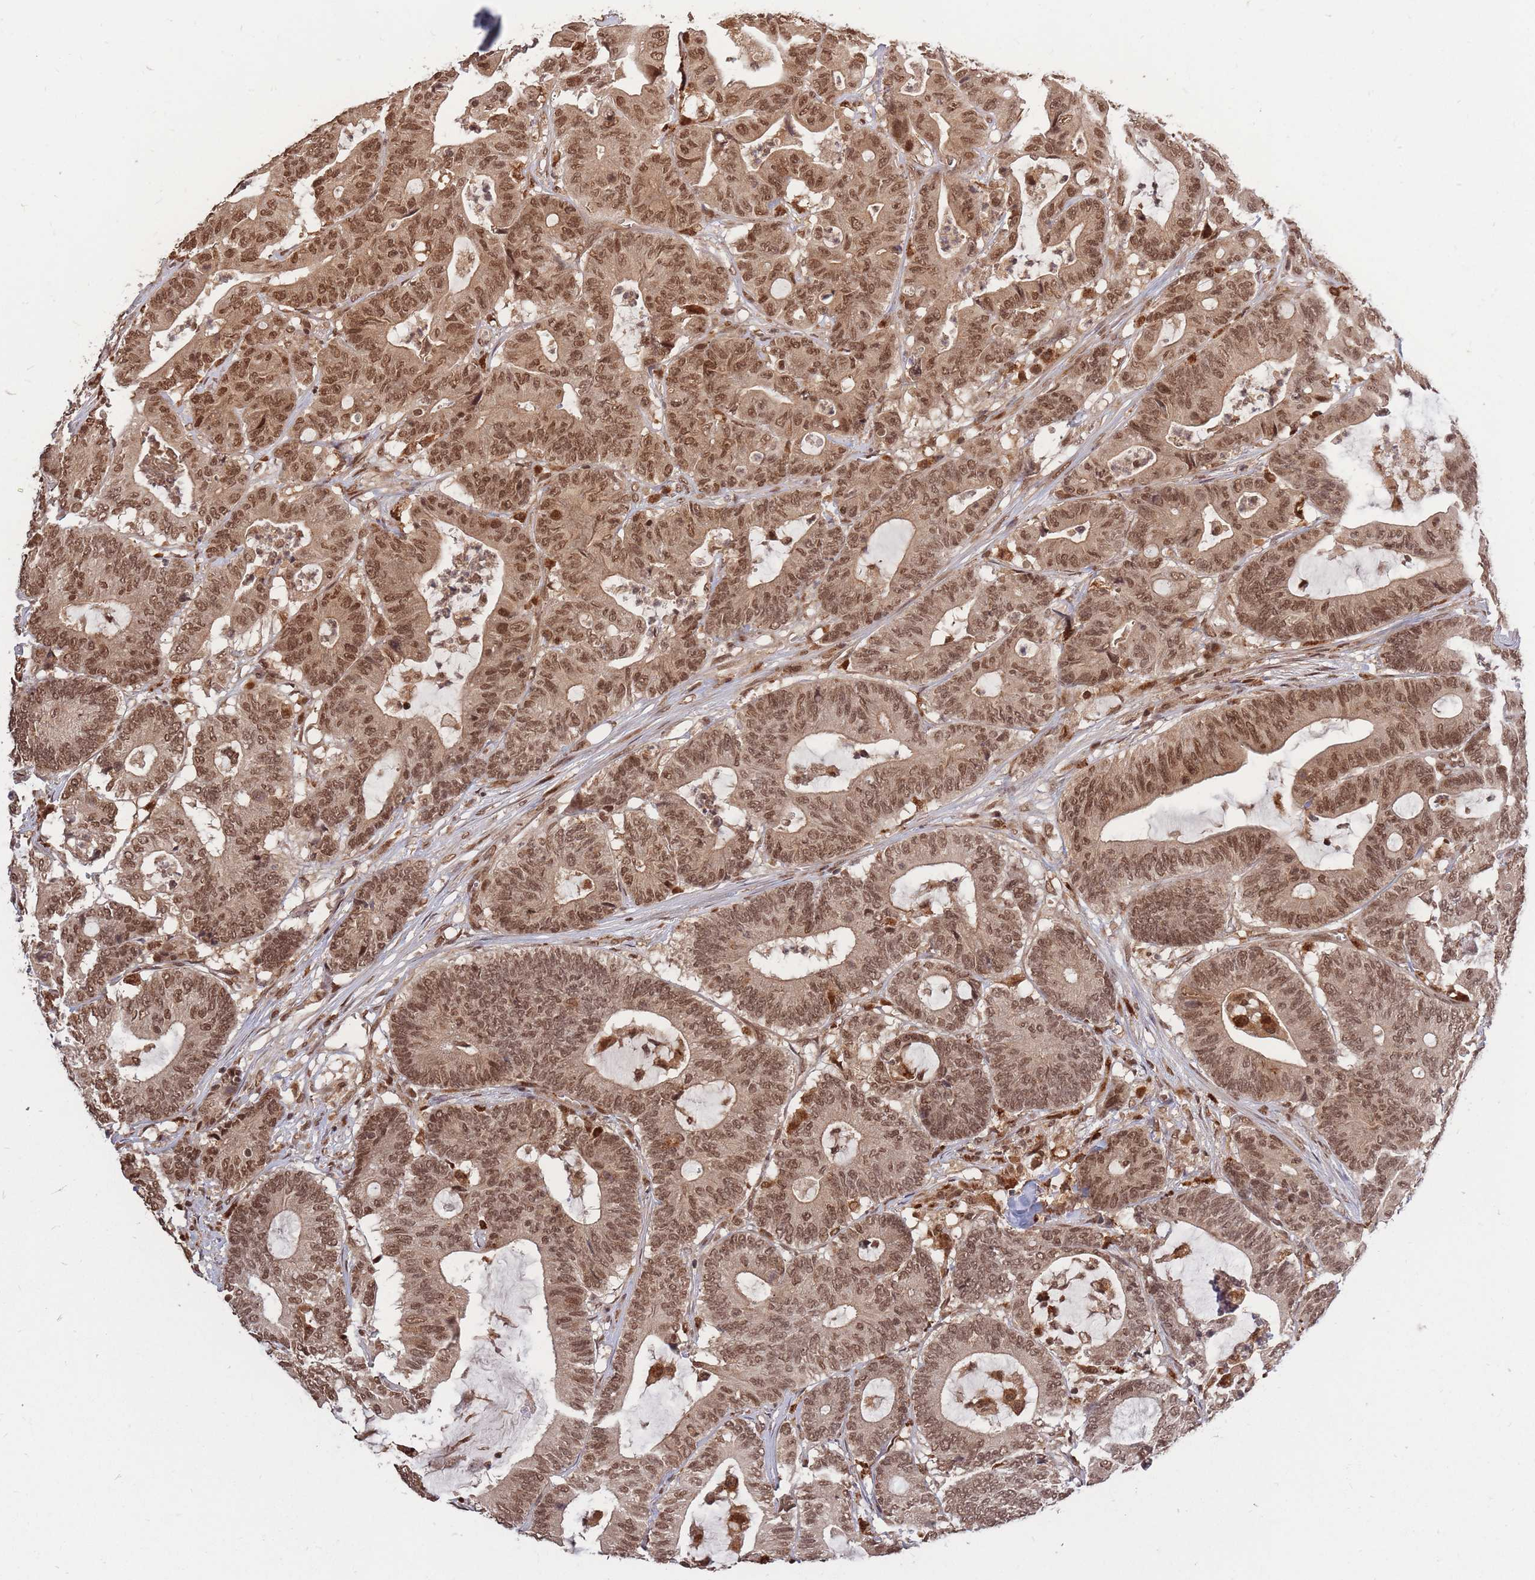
{"staining": {"intensity": "moderate", "quantity": ">75%", "location": "cytoplasmic/membranous,nuclear"}, "tissue": "colorectal cancer", "cell_type": "Tumor cells", "image_type": "cancer", "snomed": [{"axis": "morphology", "description": "Adenocarcinoma, NOS"}, {"axis": "topography", "description": "Colon"}], "caption": "A photomicrograph showing moderate cytoplasmic/membranous and nuclear positivity in approximately >75% of tumor cells in colorectal cancer, as visualized by brown immunohistochemical staining.", "gene": "SRA1", "patient": {"sex": "female", "age": 84}}